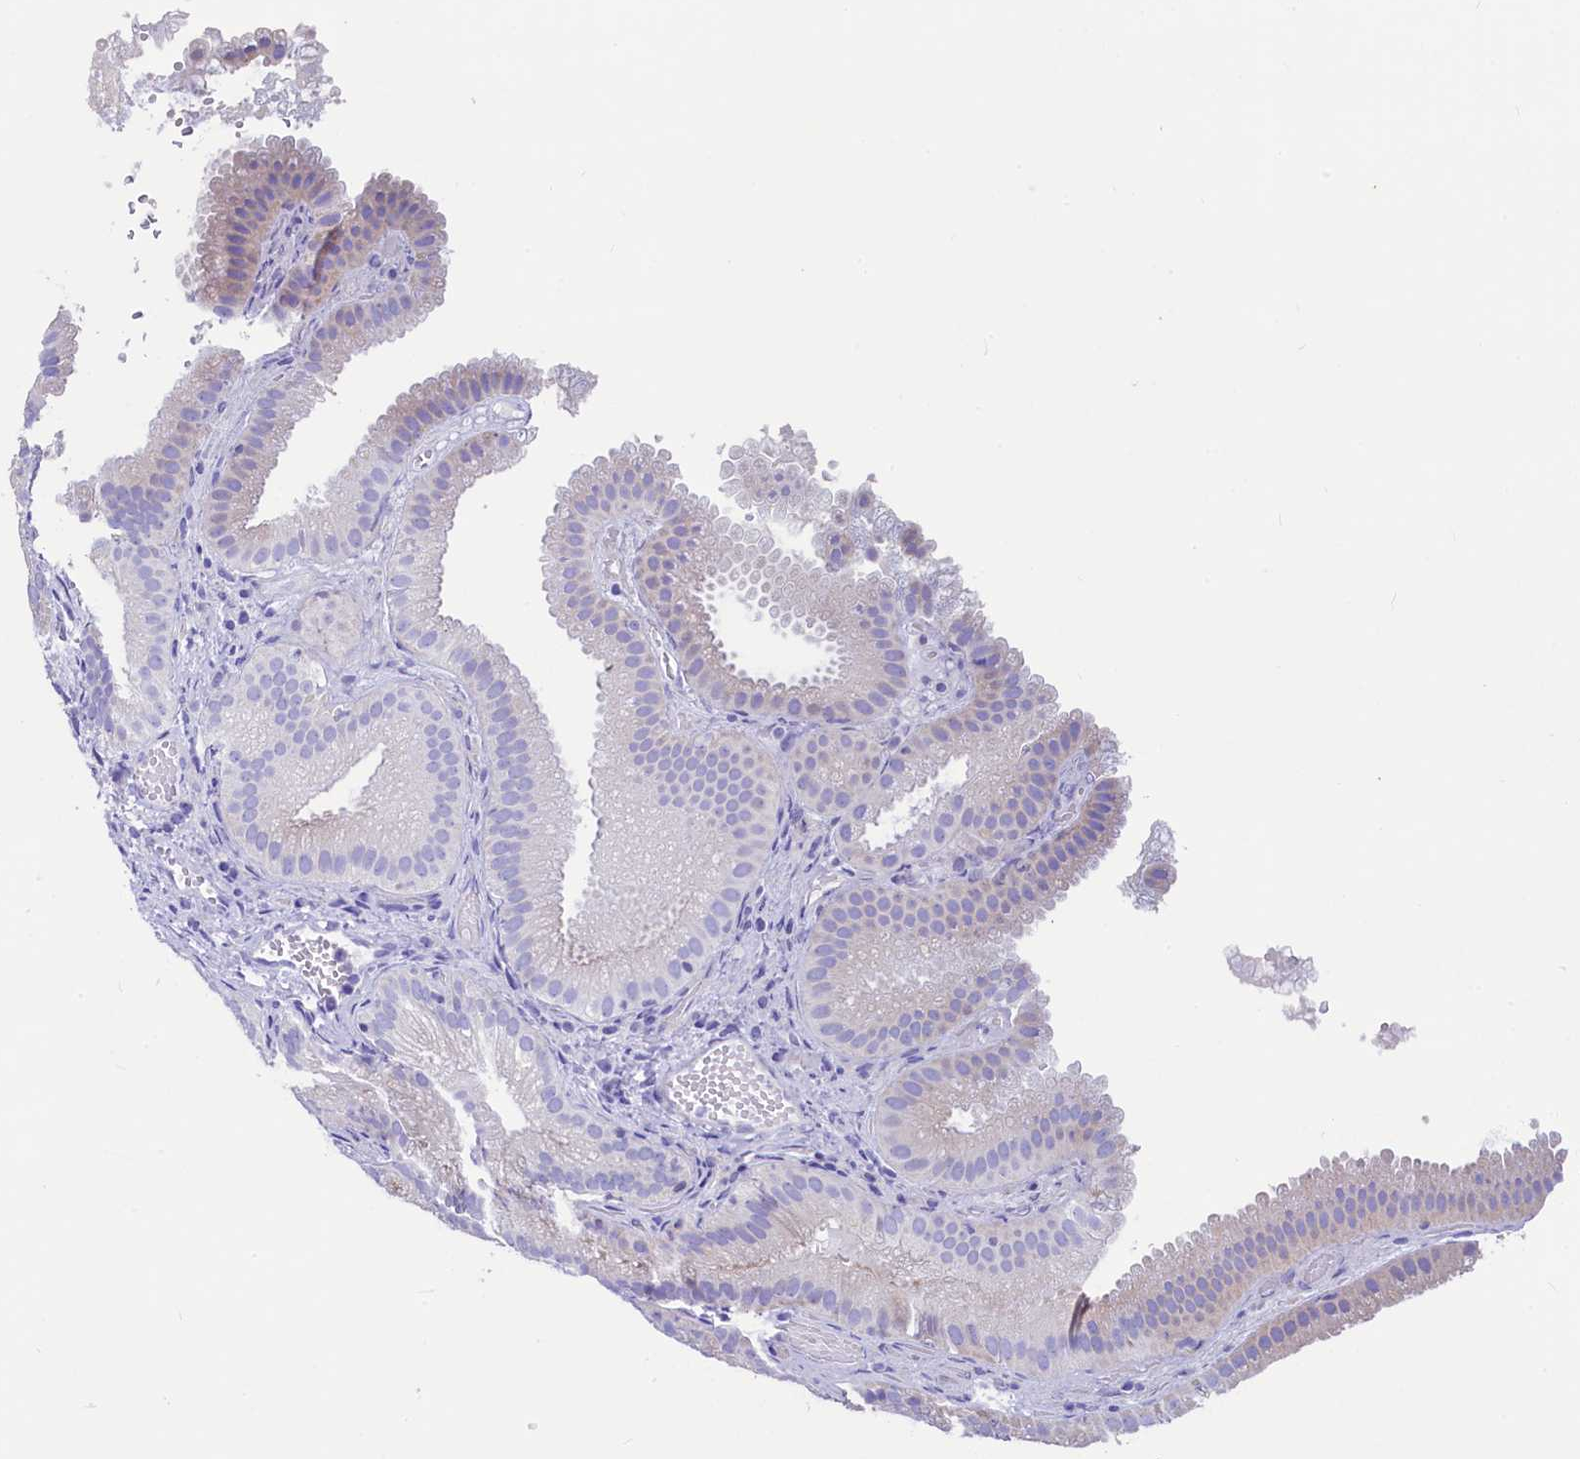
{"staining": {"intensity": "weak", "quantity": "<25%", "location": "cytoplasmic/membranous"}, "tissue": "gallbladder", "cell_type": "Glandular cells", "image_type": "normal", "snomed": [{"axis": "morphology", "description": "Normal tissue, NOS"}, {"axis": "topography", "description": "Gallbladder"}], "caption": "This is a photomicrograph of IHC staining of unremarkable gallbladder, which shows no positivity in glandular cells.", "gene": "RBP3", "patient": {"sex": "female", "age": 30}}